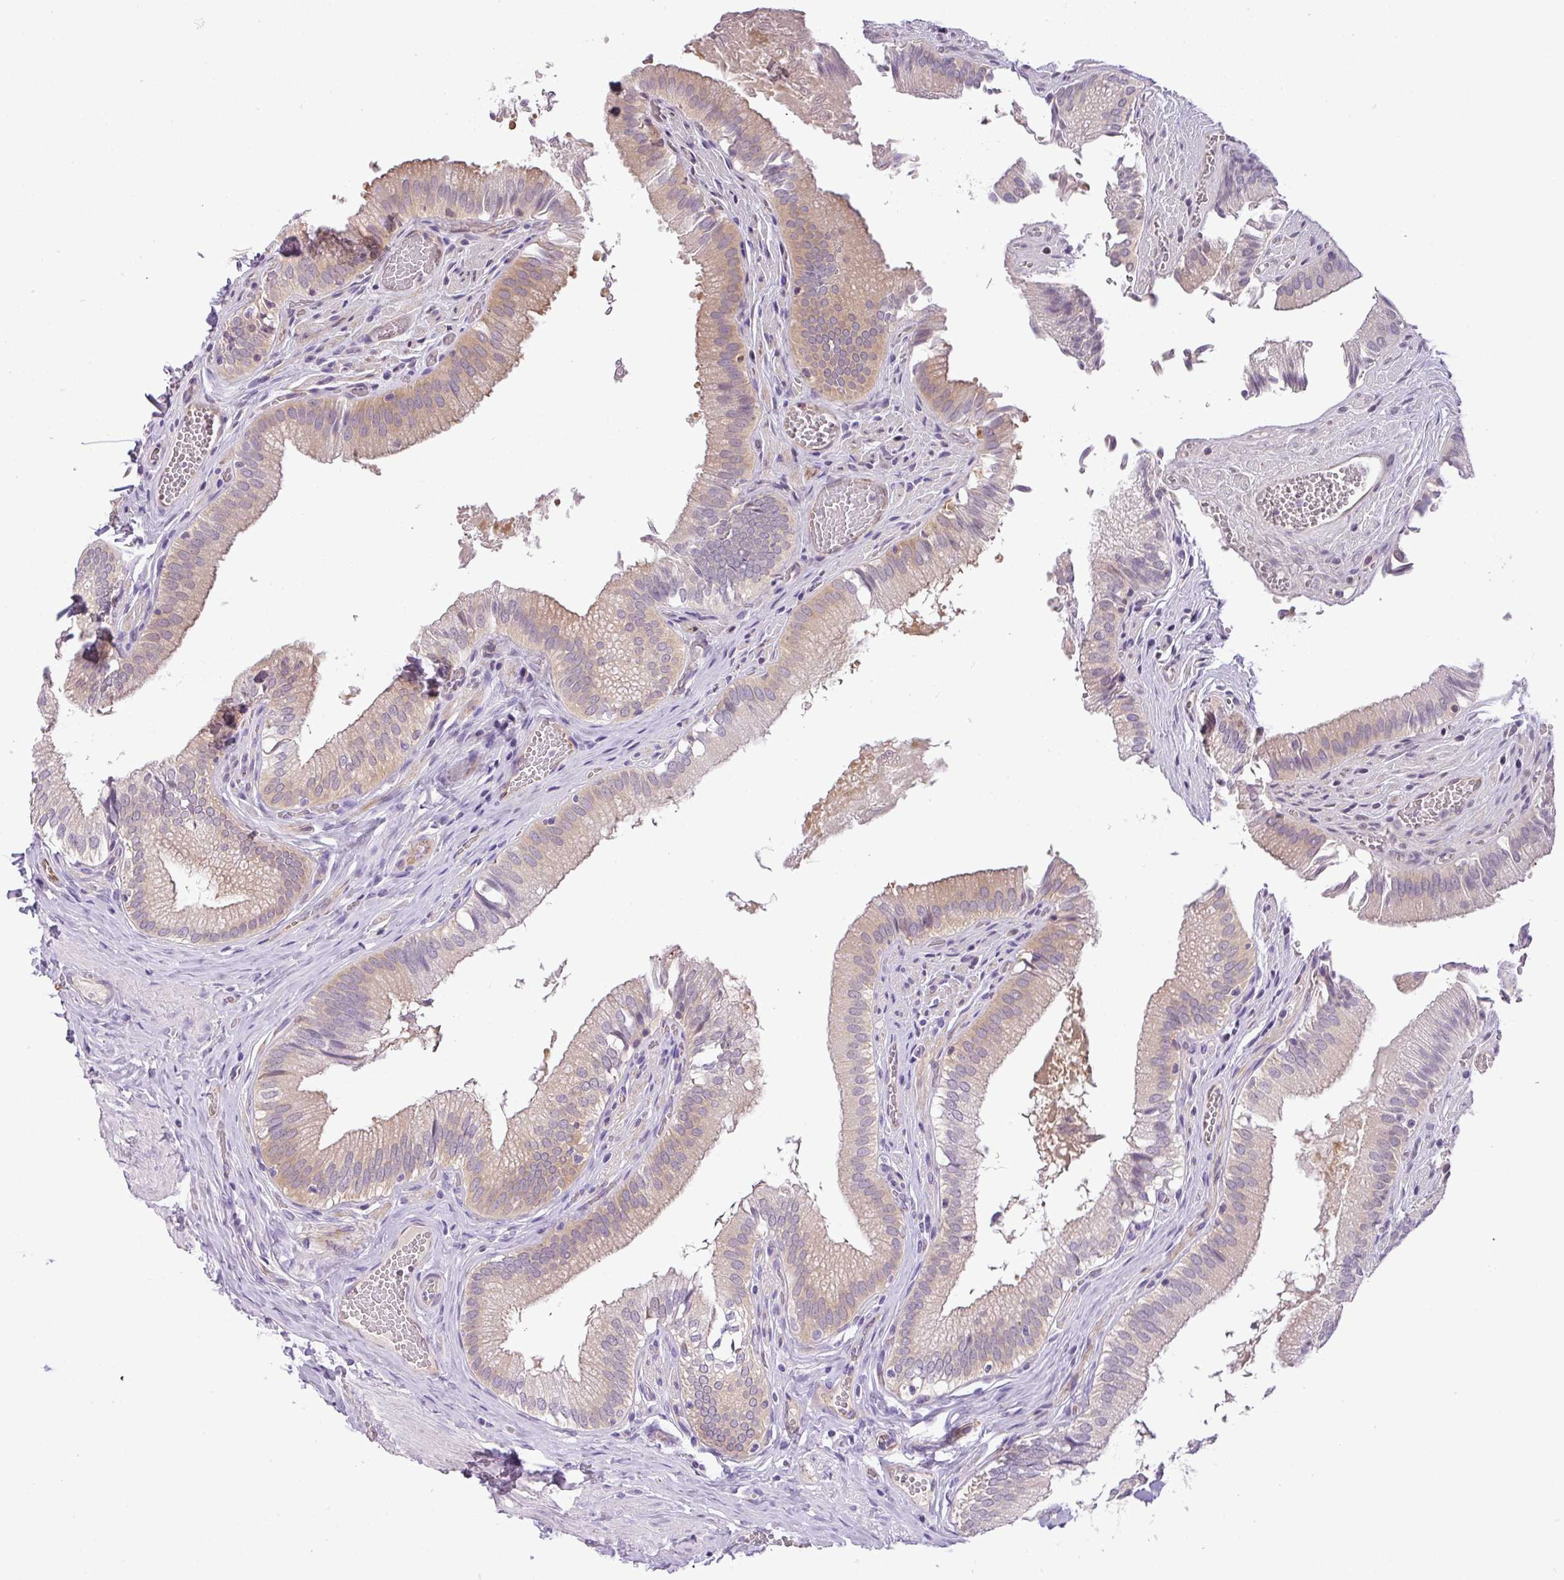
{"staining": {"intensity": "weak", "quantity": ">75%", "location": "cytoplasmic/membranous"}, "tissue": "gallbladder", "cell_type": "Glandular cells", "image_type": "normal", "snomed": [{"axis": "morphology", "description": "Normal tissue, NOS"}, {"axis": "topography", "description": "Gallbladder"}, {"axis": "topography", "description": "Peripheral nerve tissue"}], "caption": "DAB (3,3'-diaminobenzidine) immunohistochemical staining of normal gallbladder displays weak cytoplasmic/membranous protein positivity in about >75% of glandular cells. Immunohistochemistry stains the protein of interest in brown and the nuclei are stained blue.", "gene": "ENSG00000273748", "patient": {"sex": "male", "age": 17}}